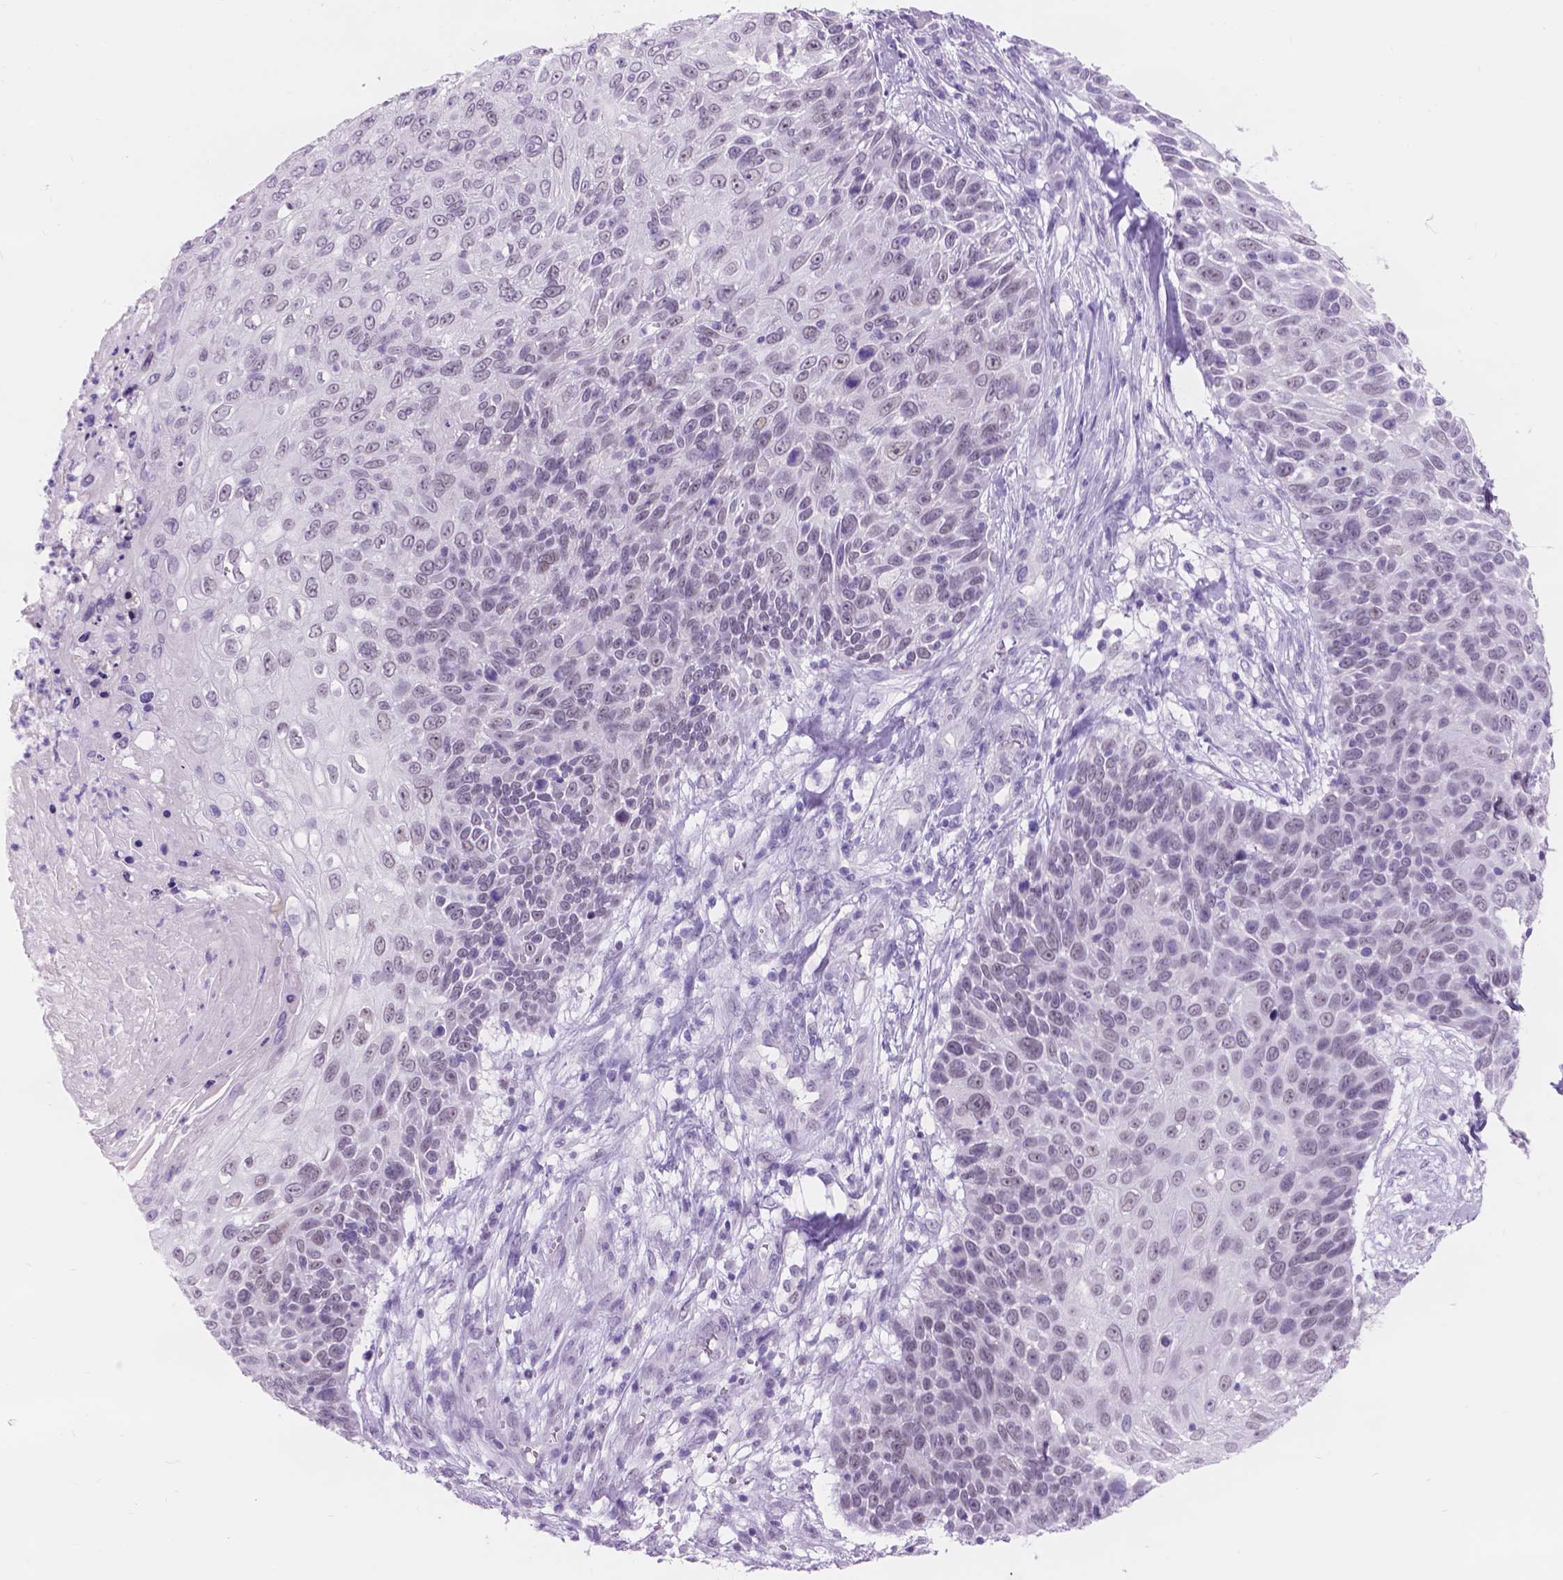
{"staining": {"intensity": "negative", "quantity": "none", "location": "none"}, "tissue": "skin cancer", "cell_type": "Tumor cells", "image_type": "cancer", "snomed": [{"axis": "morphology", "description": "Squamous cell carcinoma, NOS"}, {"axis": "topography", "description": "Skin"}], "caption": "High power microscopy micrograph of an immunohistochemistry (IHC) micrograph of skin squamous cell carcinoma, revealing no significant staining in tumor cells.", "gene": "DCC", "patient": {"sex": "male", "age": 92}}